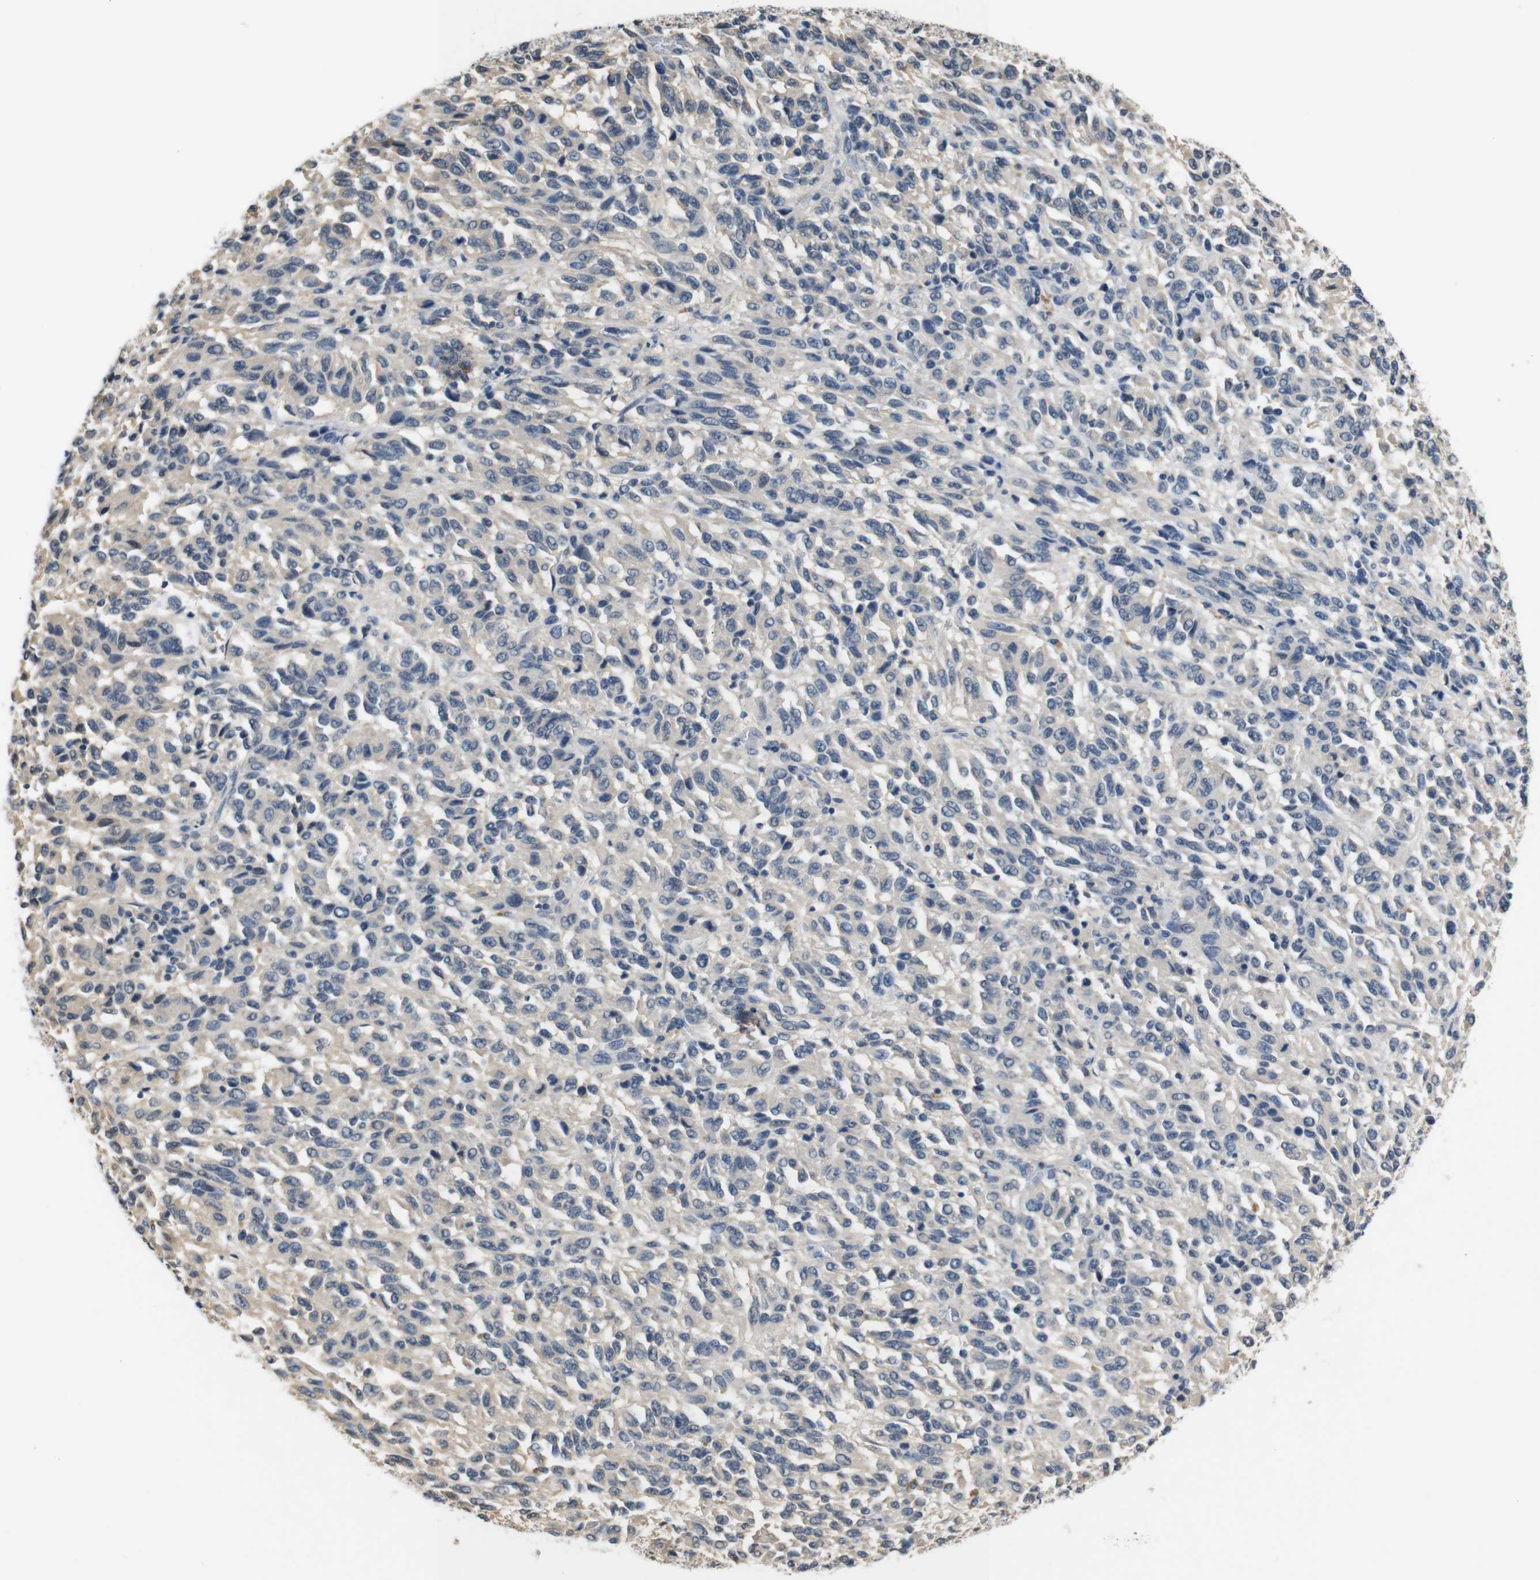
{"staining": {"intensity": "negative", "quantity": "none", "location": "none"}, "tissue": "melanoma", "cell_type": "Tumor cells", "image_type": "cancer", "snomed": [{"axis": "morphology", "description": "Malignant melanoma, Metastatic site"}, {"axis": "topography", "description": "Lung"}], "caption": "Micrograph shows no significant protein expression in tumor cells of melanoma.", "gene": "SFN", "patient": {"sex": "male", "age": 64}}